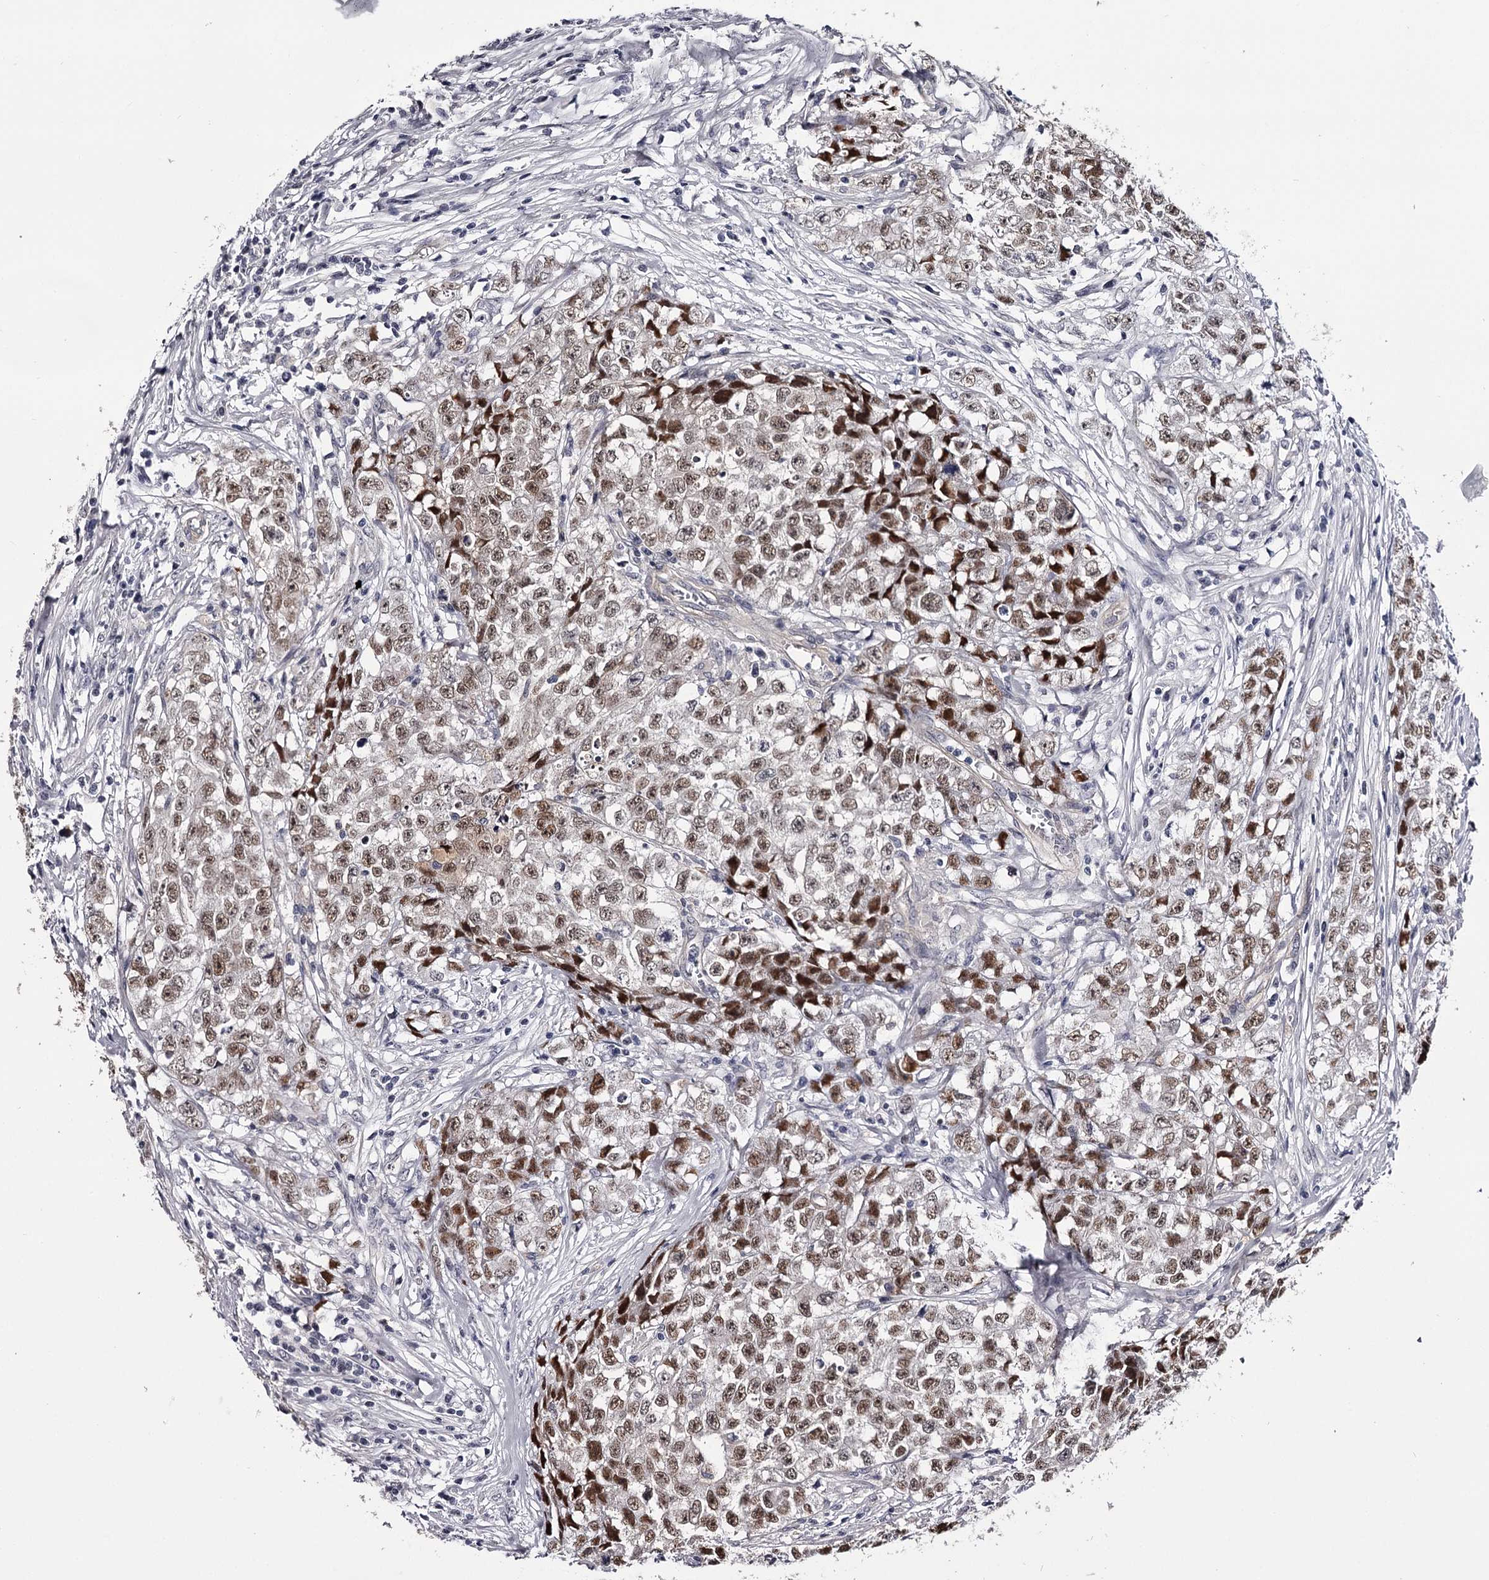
{"staining": {"intensity": "moderate", "quantity": ">75%", "location": "nuclear"}, "tissue": "testis cancer", "cell_type": "Tumor cells", "image_type": "cancer", "snomed": [{"axis": "morphology", "description": "Seminoma, NOS"}, {"axis": "morphology", "description": "Carcinoma, Embryonal, NOS"}, {"axis": "topography", "description": "Testis"}], "caption": "The image reveals immunohistochemical staining of seminoma (testis). There is moderate nuclear positivity is identified in about >75% of tumor cells.", "gene": "OVOL2", "patient": {"sex": "male", "age": 43}}